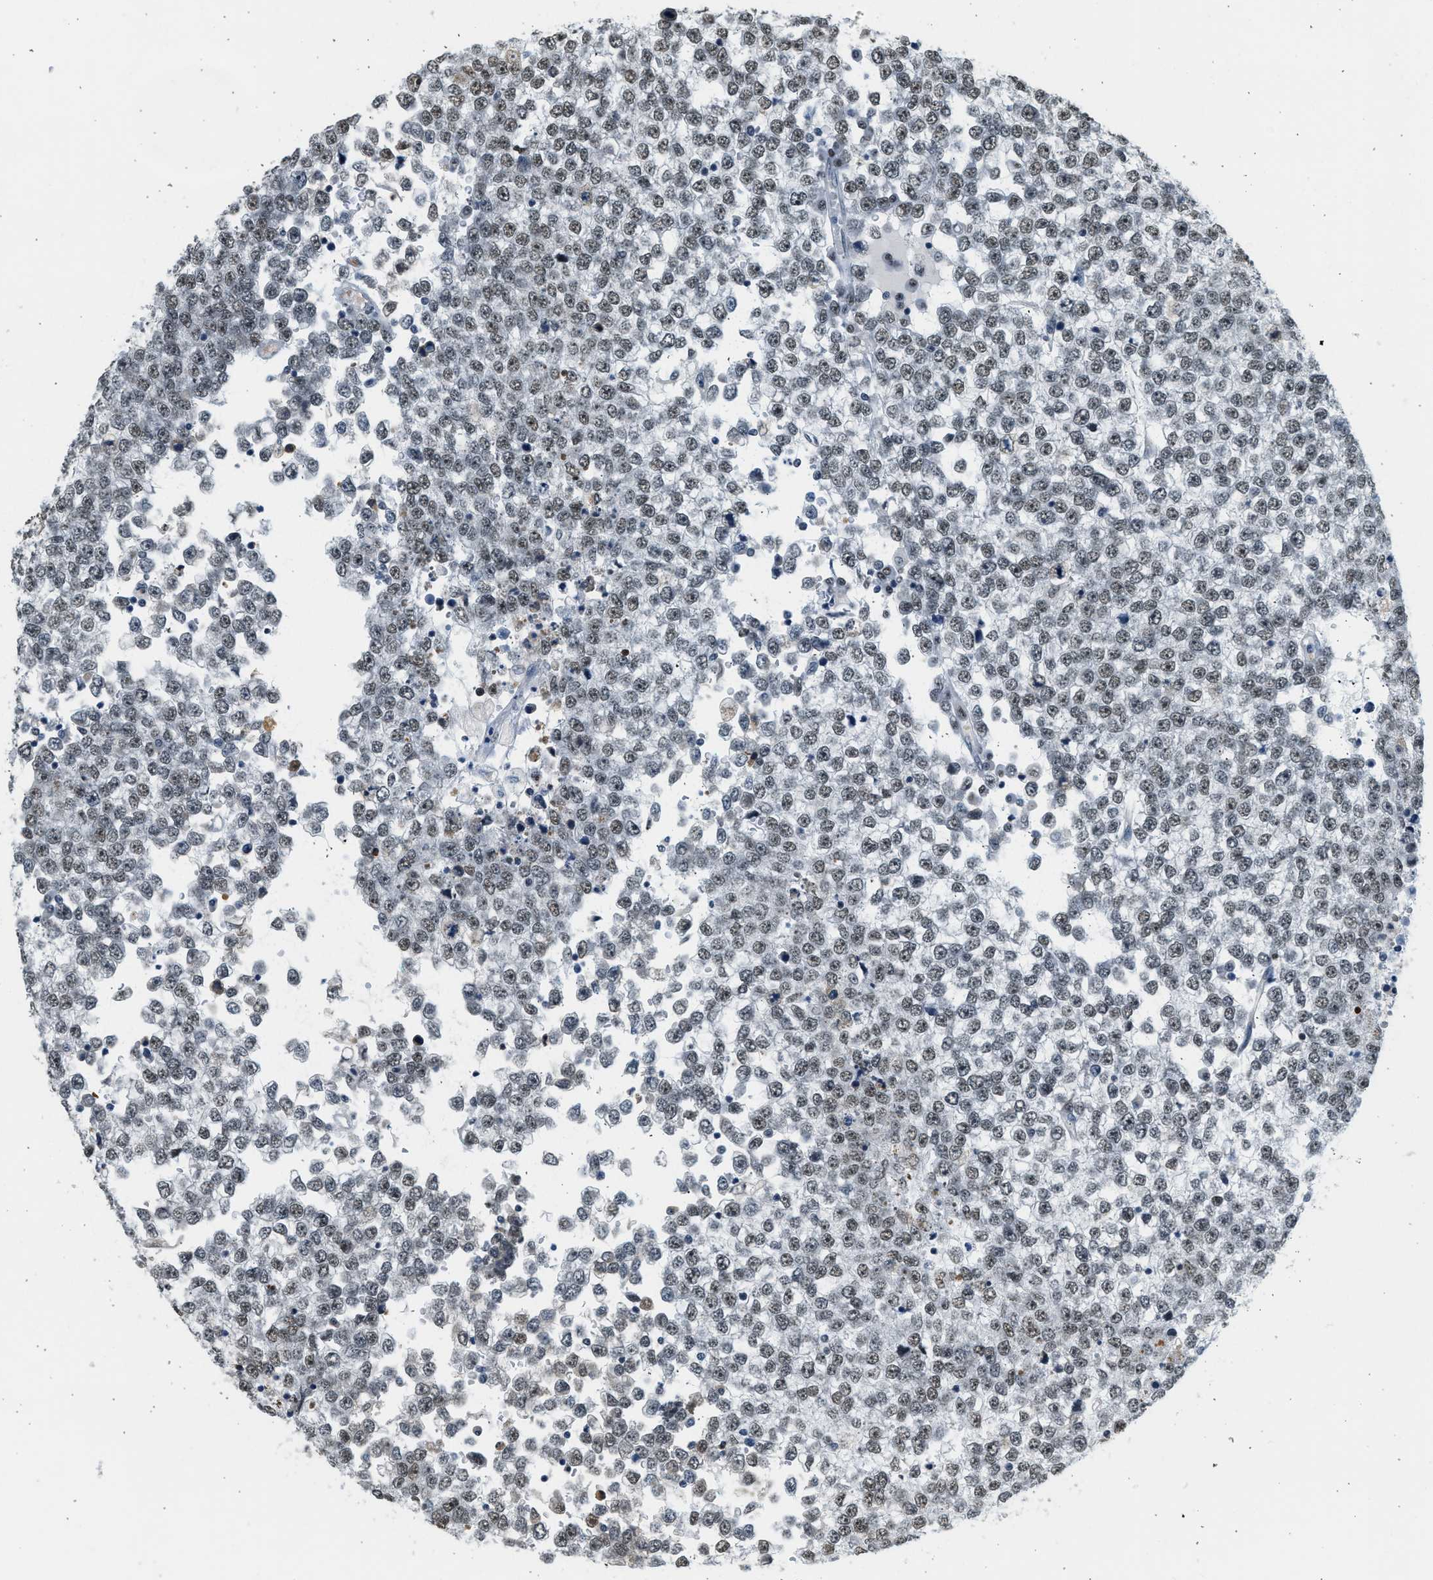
{"staining": {"intensity": "moderate", "quantity": ">75%", "location": "nuclear"}, "tissue": "testis cancer", "cell_type": "Tumor cells", "image_type": "cancer", "snomed": [{"axis": "morphology", "description": "Seminoma, NOS"}, {"axis": "topography", "description": "Testis"}], "caption": "This photomicrograph reveals seminoma (testis) stained with immunohistochemistry (IHC) to label a protein in brown. The nuclear of tumor cells show moderate positivity for the protein. Nuclei are counter-stained blue.", "gene": "HIPK1", "patient": {"sex": "male", "age": 65}}